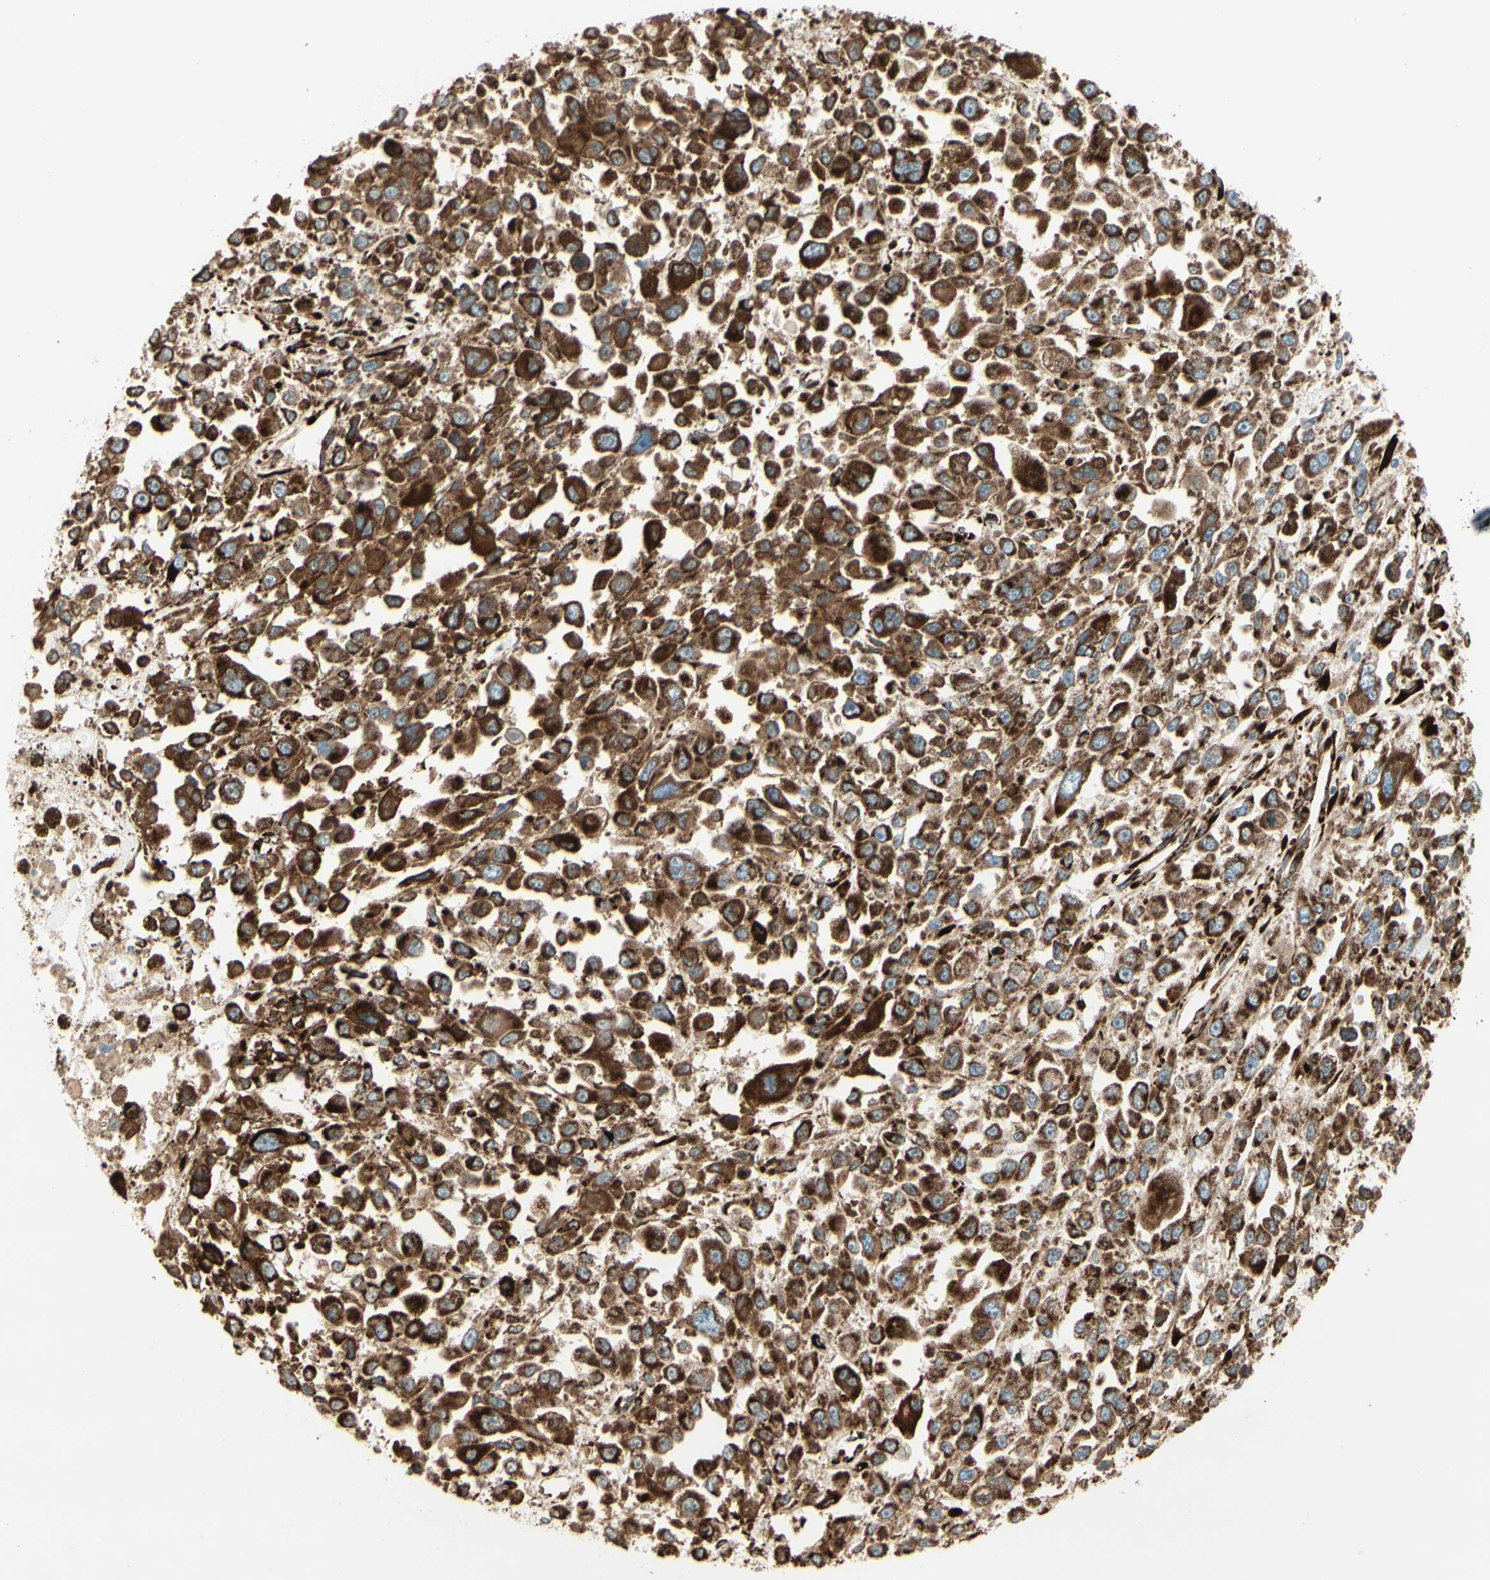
{"staining": {"intensity": "strong", "quantity": ">75%", "location": "cytoplasmic/membranous"}, "tissue": "melanoma", "cell_type": "Tumor cells", "image_type": "cancer", "snomed": [{"axis": "morphology", "description": "Malignant melanoma, Metastatic site"}, {"axis": "topography", "description": "Lymph node"}], "caption": "A histopathology image of human melanoma stained for a protein shows strong cytoplasmic/membranous brown staining in tumor cells.", "gene": "RRBP1", "patient": {"sex": "male", "age": 59}}